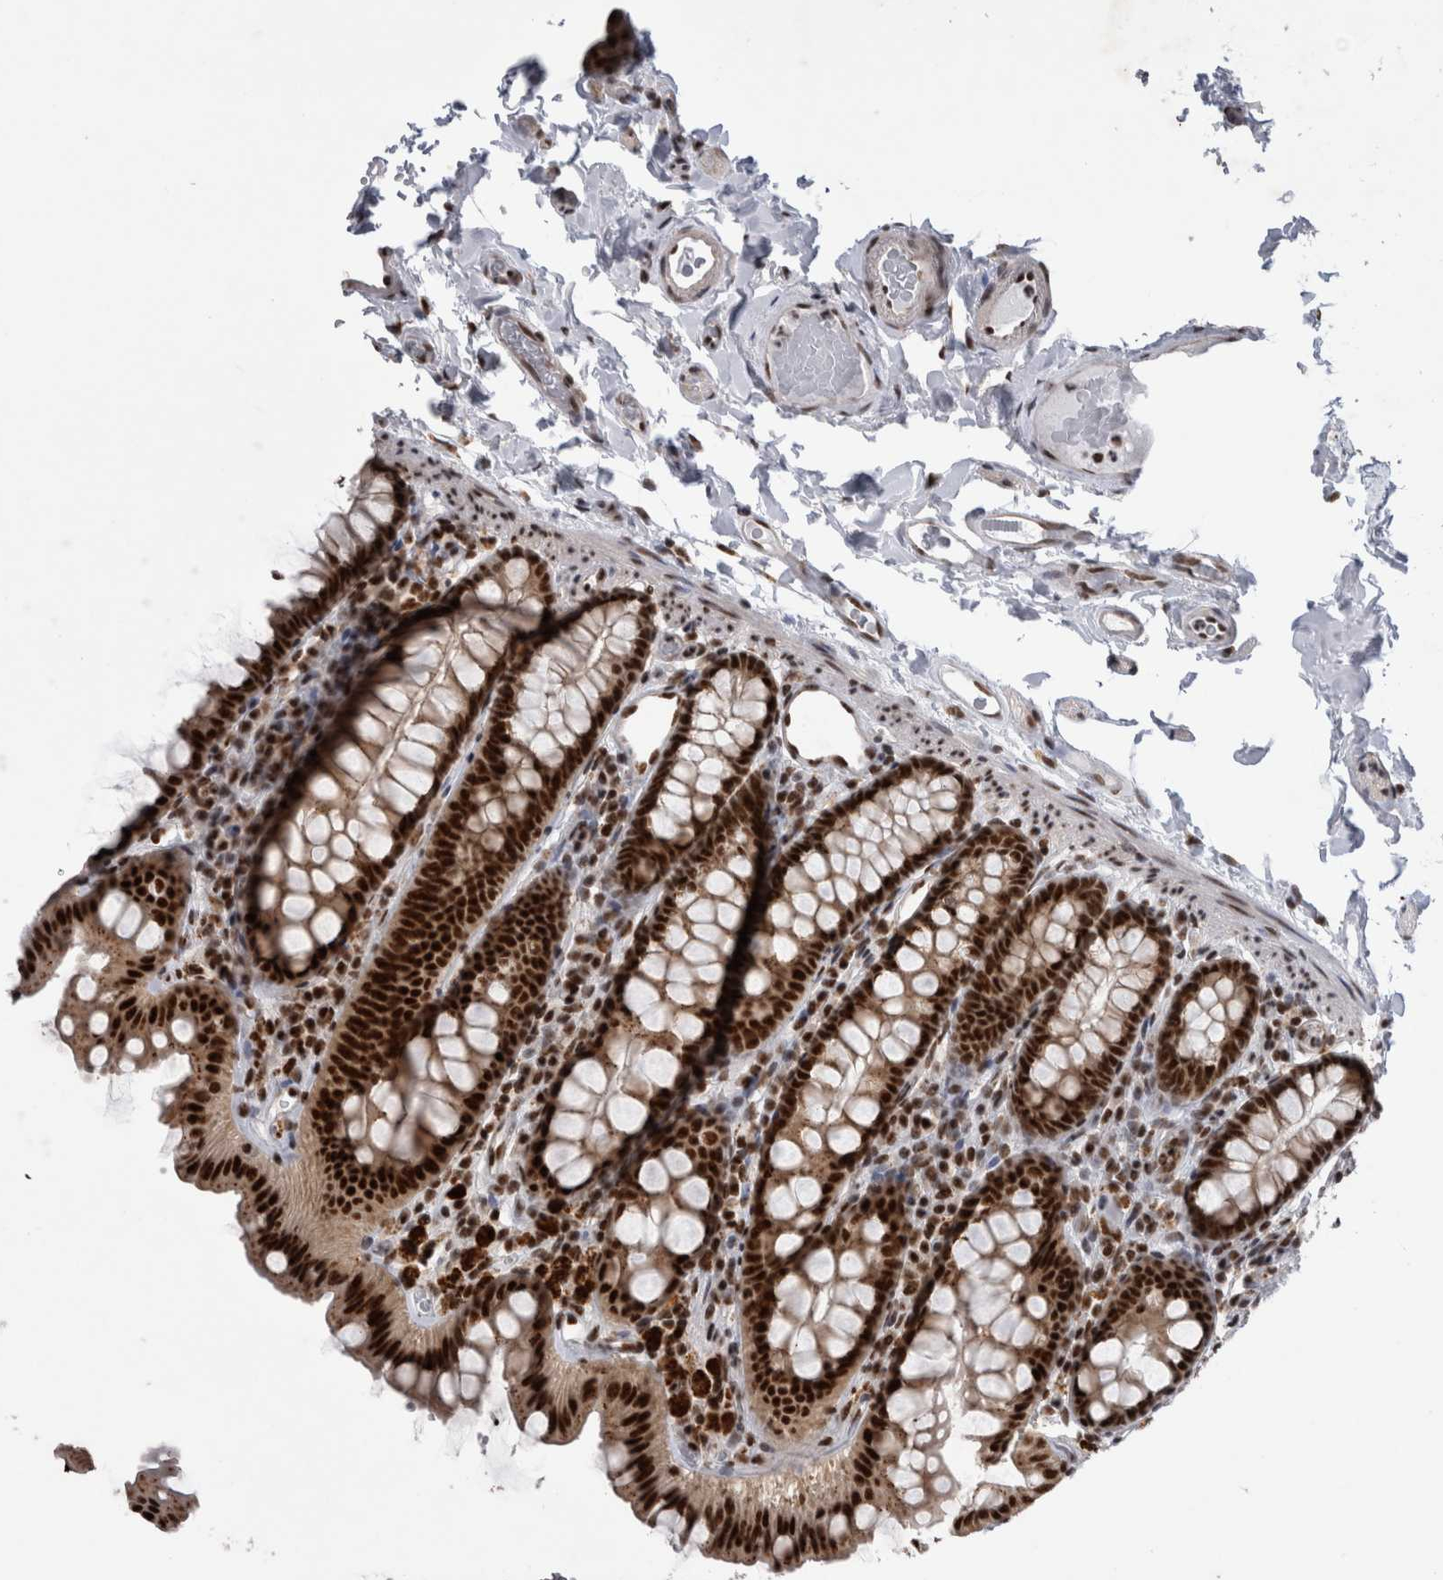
{"staining": {"intensity": "moderate", "quantity": ">75%", "location": "nuclear"}, "tissue": "colon", "cell_type": "Endothelial cells", "image_type": "normal", "snomed": [{"axis": "morphology", "description": "Normal tissue, NOS"}, {"axis": "topography", "description": "Colon"}, {"axis": "topography", "description": "Peripheral nerve tissue"}], "caption": "The image exhibits immunohistochemical staining of normal colon. There is moderate nuclear positivity is appreciated in approximately >75% of endothelial cells.", "gene": "CDK11A", "patient": {"sex": "female", "age": 61}}